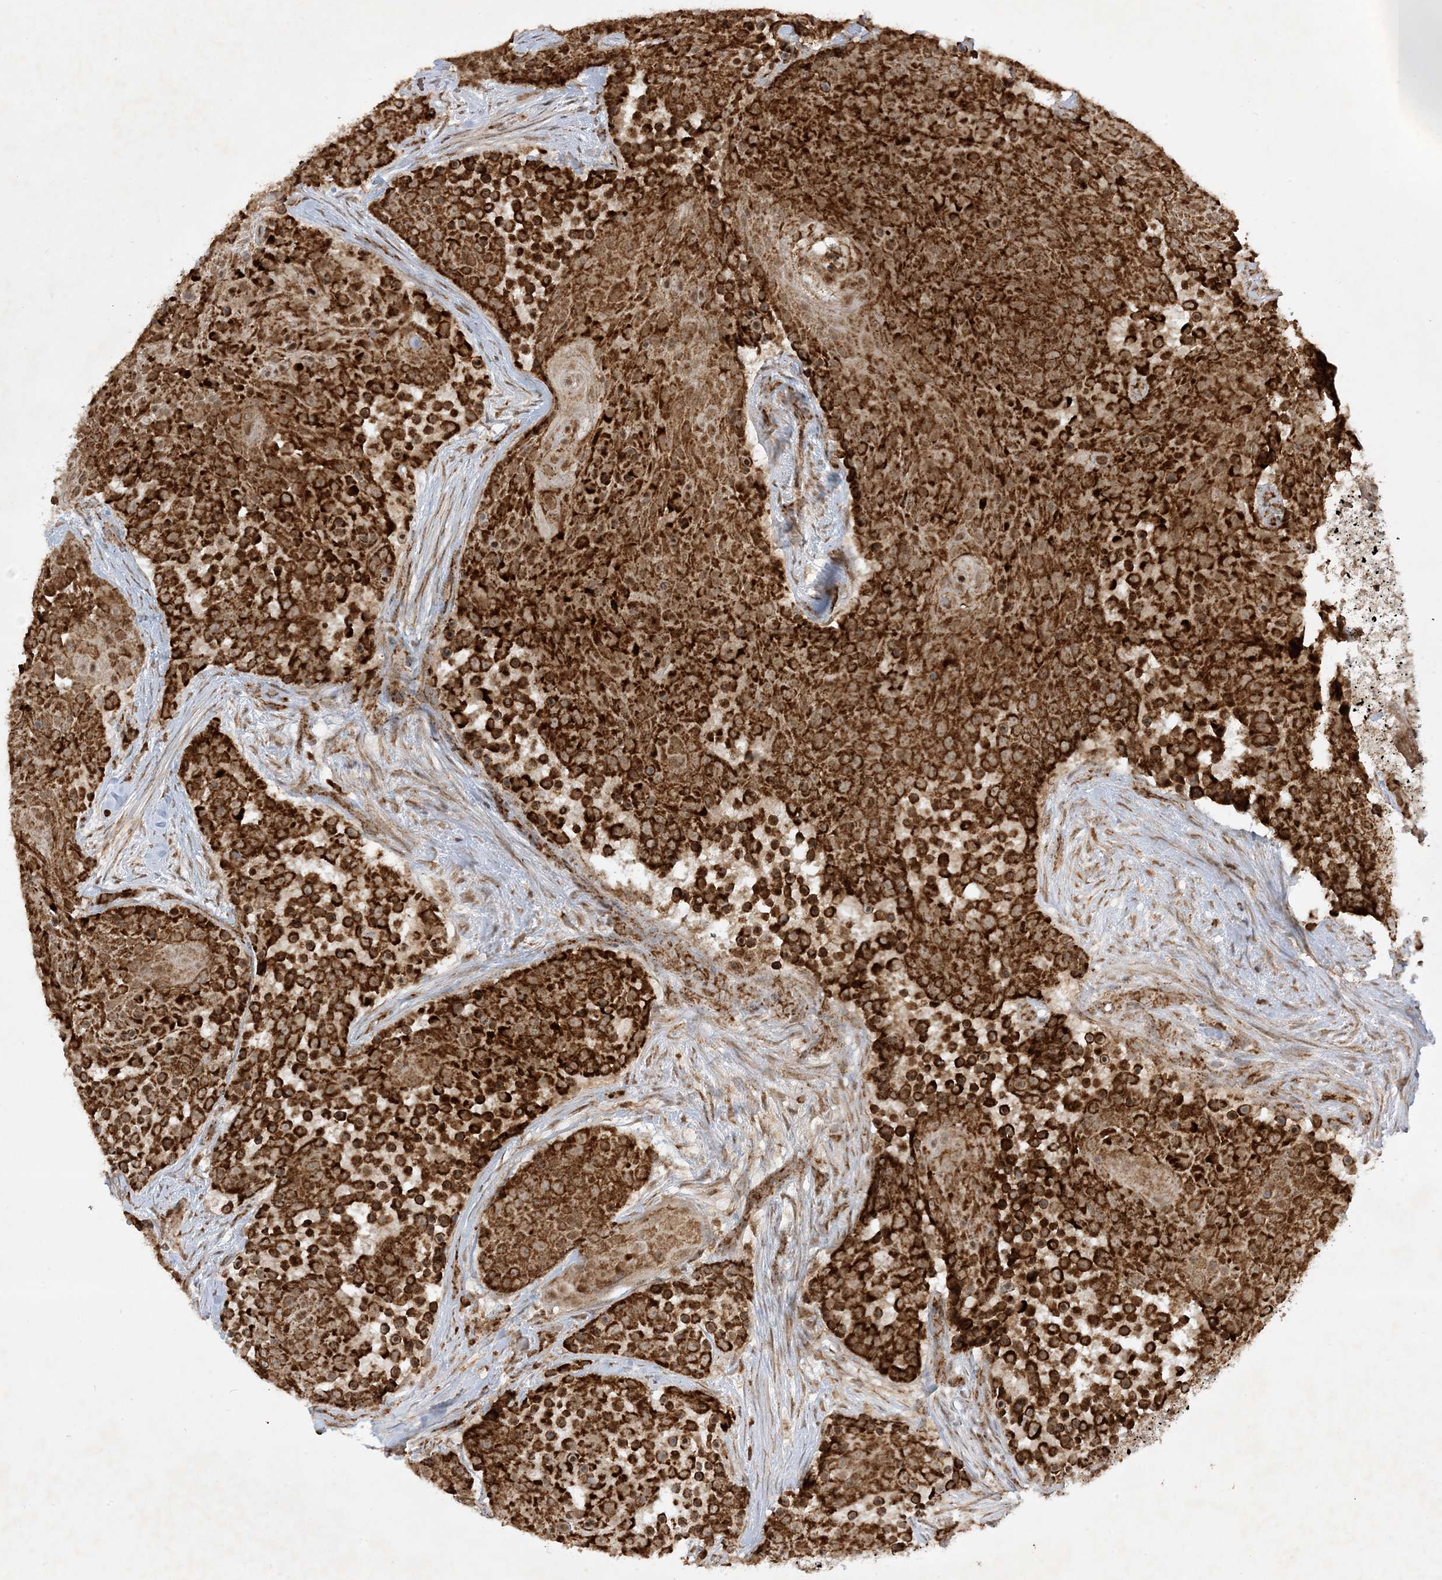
{"staining": {"intensity": "strong", "quantity": ">75%", "location": "cytoplasmic/membranous"}, "tissue": "urothelial cancer", "cell_type": "Tumor cells", "image_type": "cancer", "snomed": [{"axis": "morphology", "description": "Urothelial carcinoma, High grade"}, {"axis": "topography", "description": "Urinary bladder"}], "caption": "High-grade urothelial carcinoma stained for a protein reveals strong cytoplasmic/membranous positivity in tumor cells.", "gene": "NDUFAF3", "patient": {"sex": "female", "age": 63}}